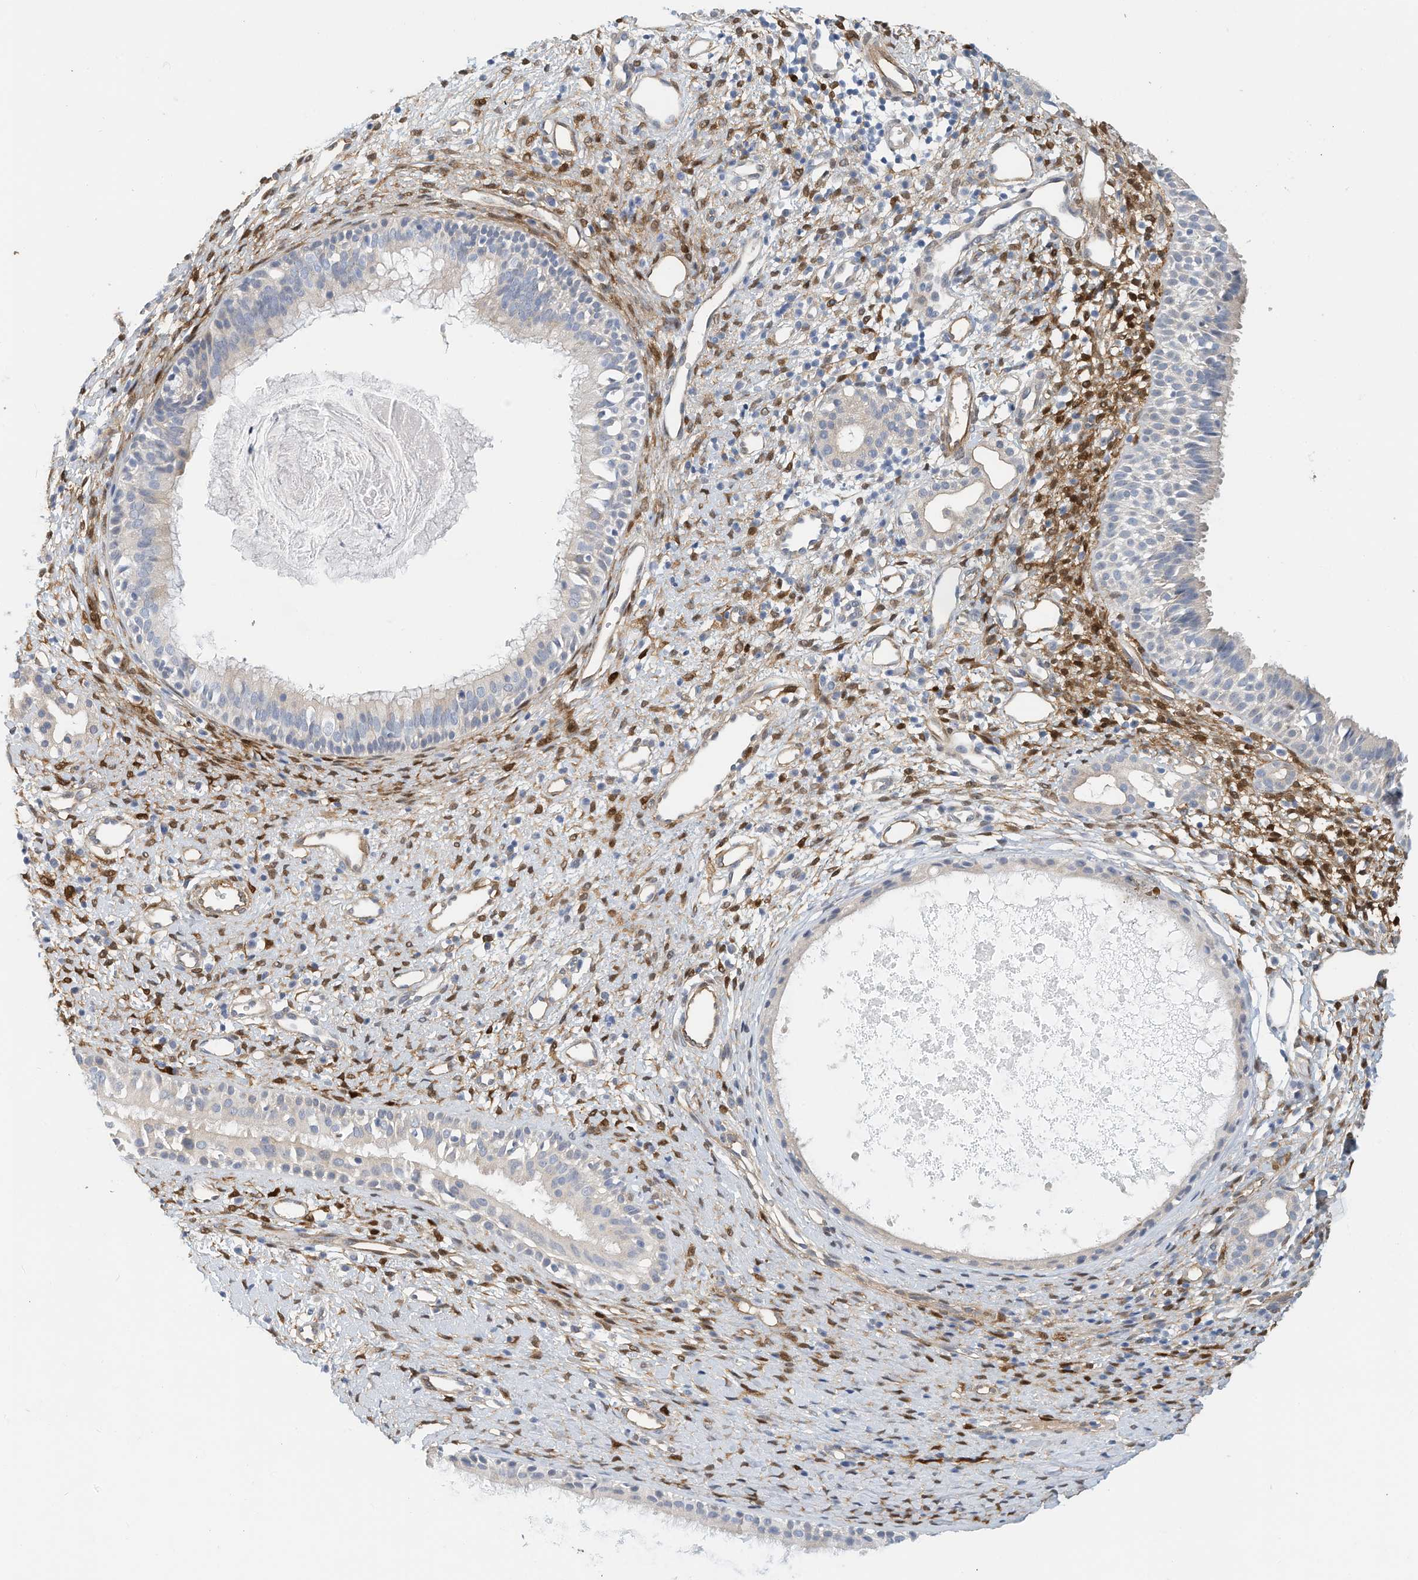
{"staining": {"intensity": "negative", "quantity": "none", "location": "none"}, "tissue": "nasopharynx", "cell_type": "Respiratory epithelial cells", "image_type": "normal", "snomed": [{"axis": "morphology", "description": "Normal tissue, NOS"}, {"axis": "topography", "description": "Nasopharynx"}], "caption": "The immunohistochemistry image has no significant positivity in respiratory epithelial cells of nasopharynx. The staining is performed using DAB brown chromogen with nuclei counter-stained in using hematoxylin.", "gene": "ARHGAP28", "patient": {"sex": "male", "age": 22}}